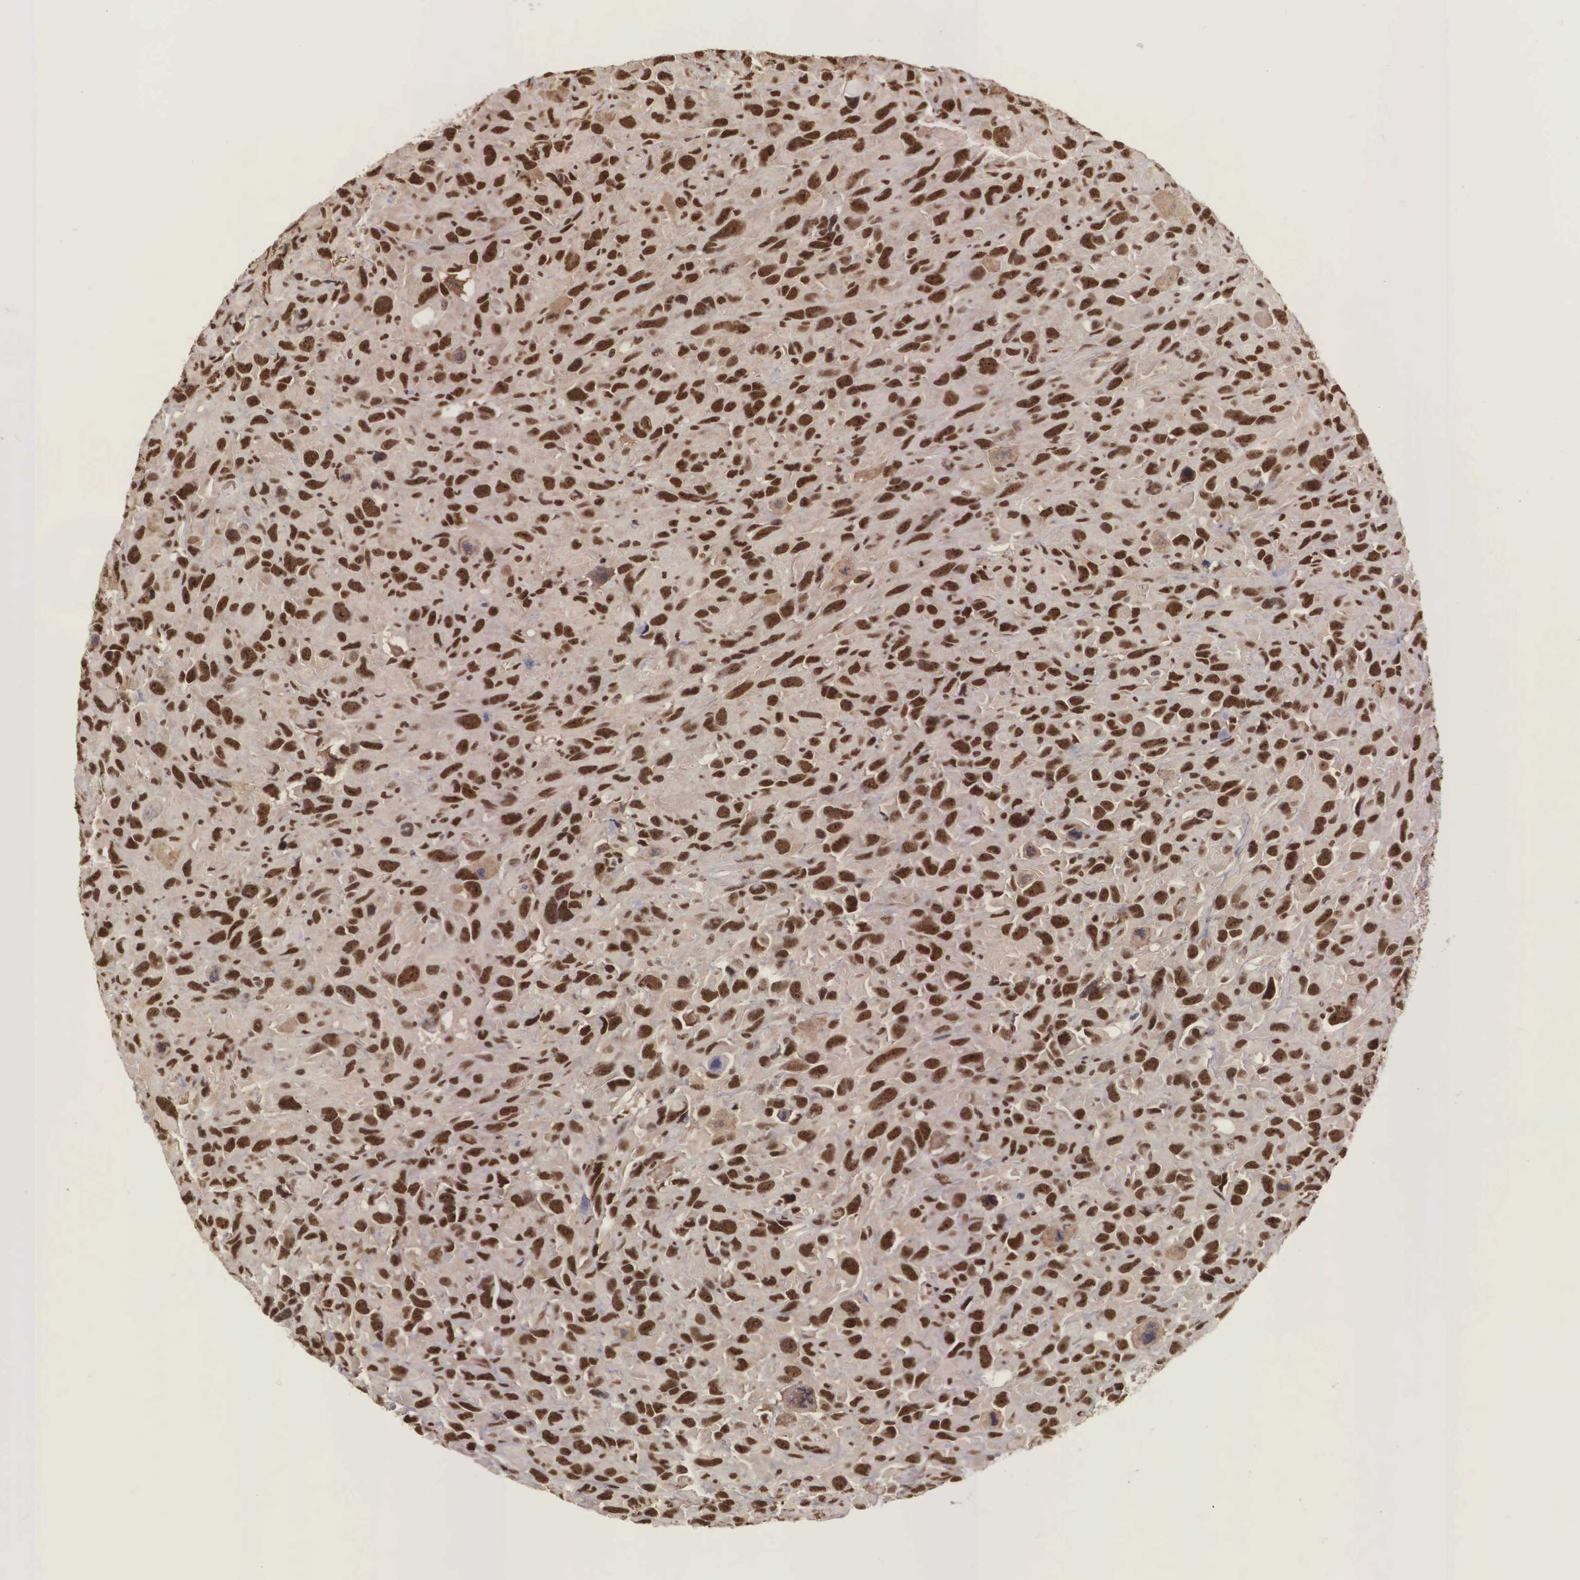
{"staining": {"intensity": "strong", "quantity": ">75%", "location": "nuclear"}, "tissue": "renal cancer", "cell_type": "Tumor cells", "image_type": "cancer", "snomed": [{"axis": "morphology", "description": "Adenocarcinoma, NOS"}, {"axis": "topography", "description": "Kidney"}], "caption": "Immunohistochemical staining of renal cancer (adenocarcinoma) displays high levels of strong nuclear positivity in approximately >75% of tumor cells.", "gene": "POLR2F", "patient": {"sex": "male", "age": 79}}